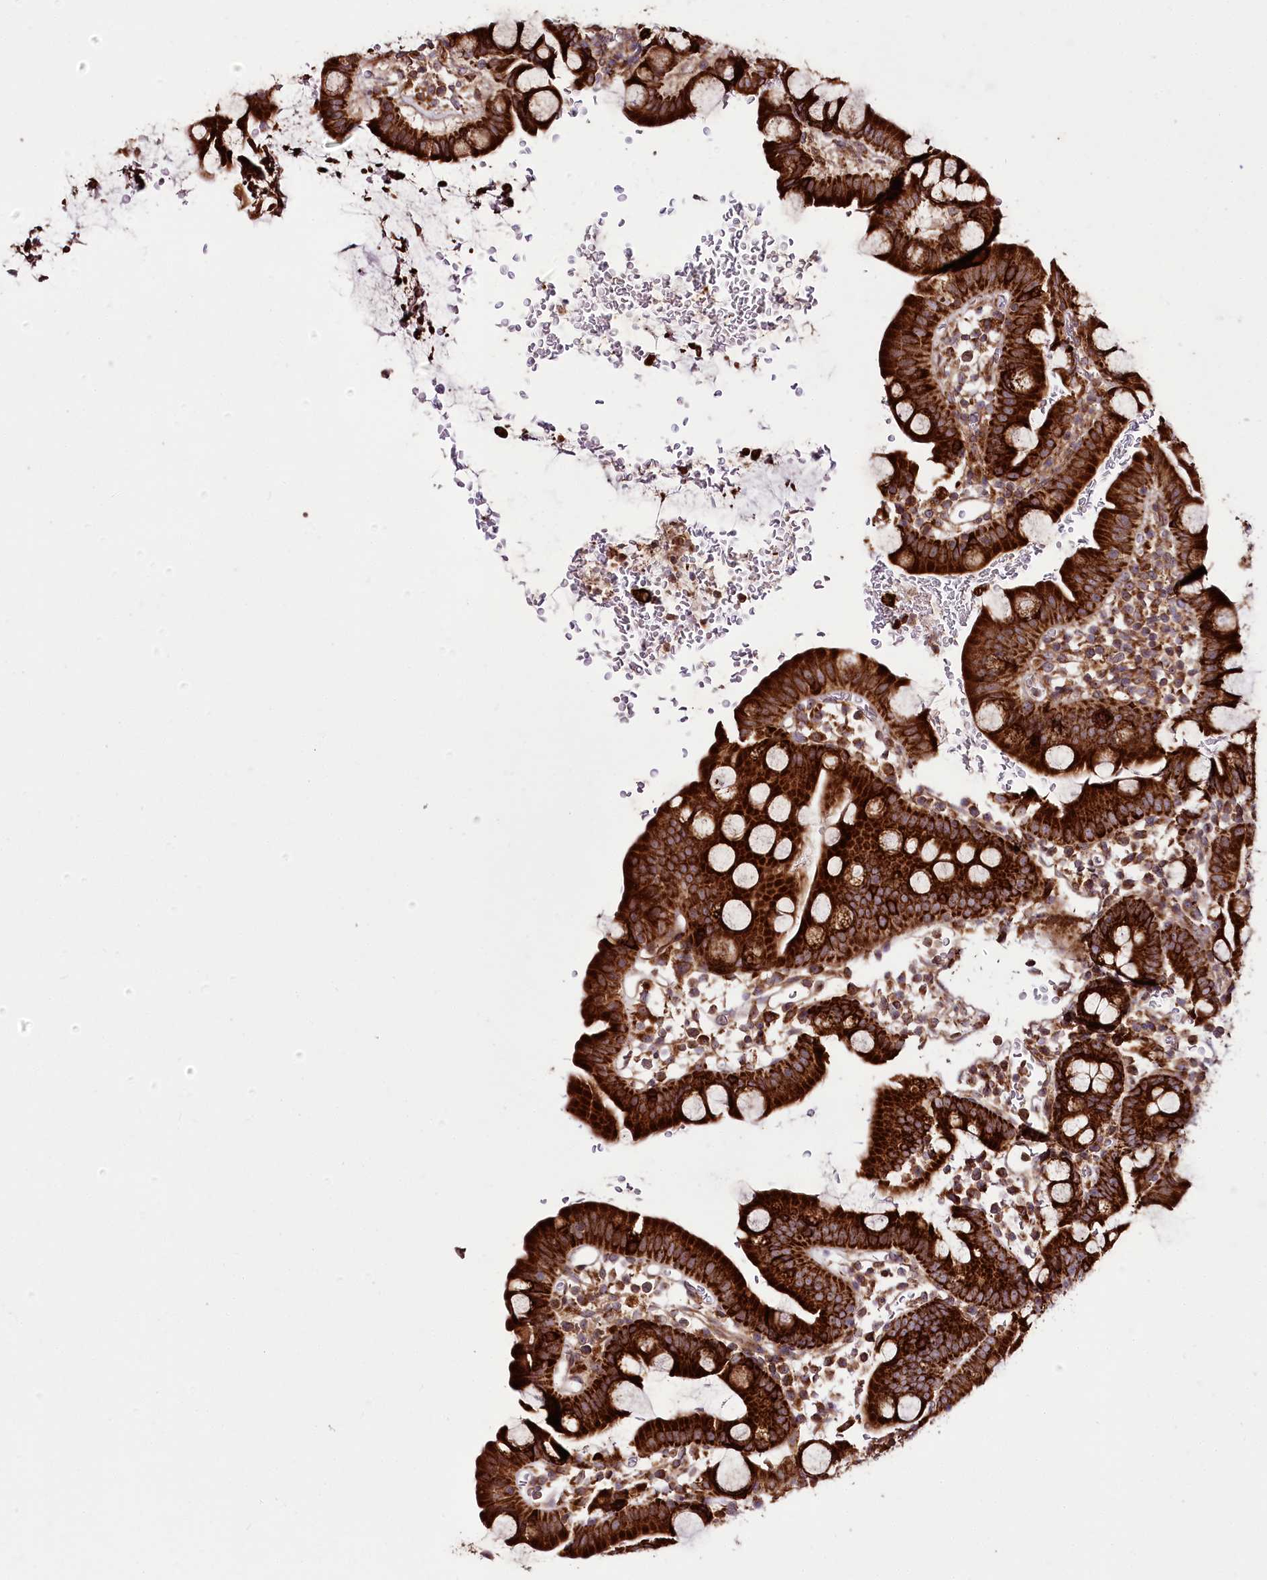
{"staining": {"intensity": "strong", "quantity": ">75%", "location": "cytoplasmic/membranous"}, "tissue": "small intestine", "cell_type": "Glandular cells", "image_type": "normal", "snomed": [{"axis": "morphology", "description": "Normal tissue, NOS"}, {"axis": "topography", "description": "Stomach, upper"}, {"axis": "topography", "description": "Stomach, lower"}, {"axis": "topography", "description": "Small intestine"}], "caption": "Human small intestine stained with a brown dye exhibits strong cytoplasmic/membranous positive staining in approximately >75% of glandular cells.", "gene": "RAB7A", "patient": {"sex": "male", "age": 68}}